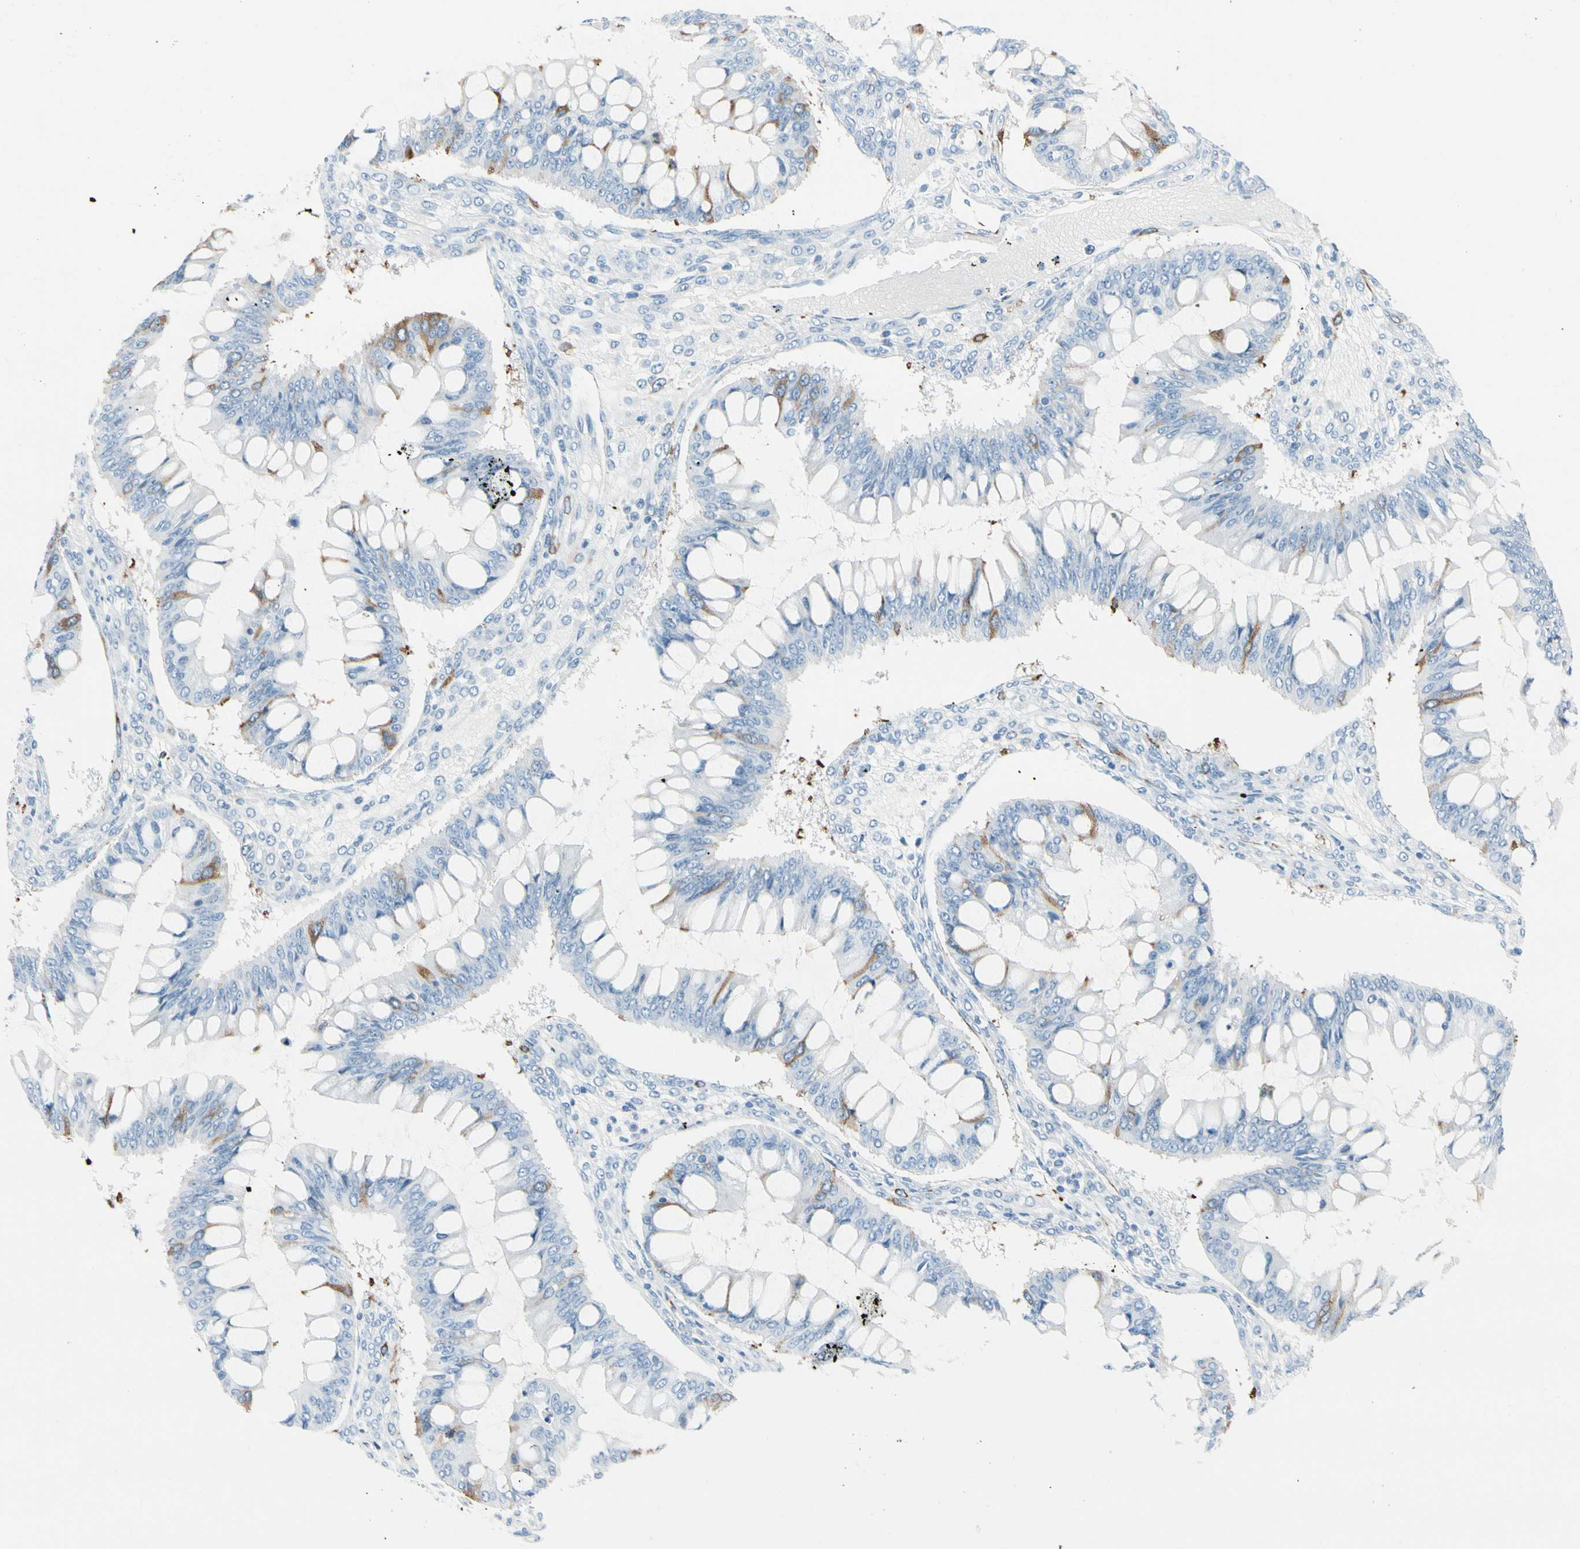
{"staining": {"intensity": "negative", "quantity": "none", "location": "none"}, "tissue": "ovarian cancer", "cell_type": "Tumor cells", "image_type": "cancer", "snomed": [{"axis": "morphology", "description": "Cystadenocarcinoma, mucinous, NOS"}, {"axis": "topography", "description": "Ovary"}], "caption": "The histopathology image demonstrates no staining of tumor cells in ovarian cancer. (Stains: DAB IHC with hematoxylin counter stain, Microscopy: brightfield microscopy at high magnification).", "gene": "TACC3", "patient": {"sex": "female", "age": 73}}